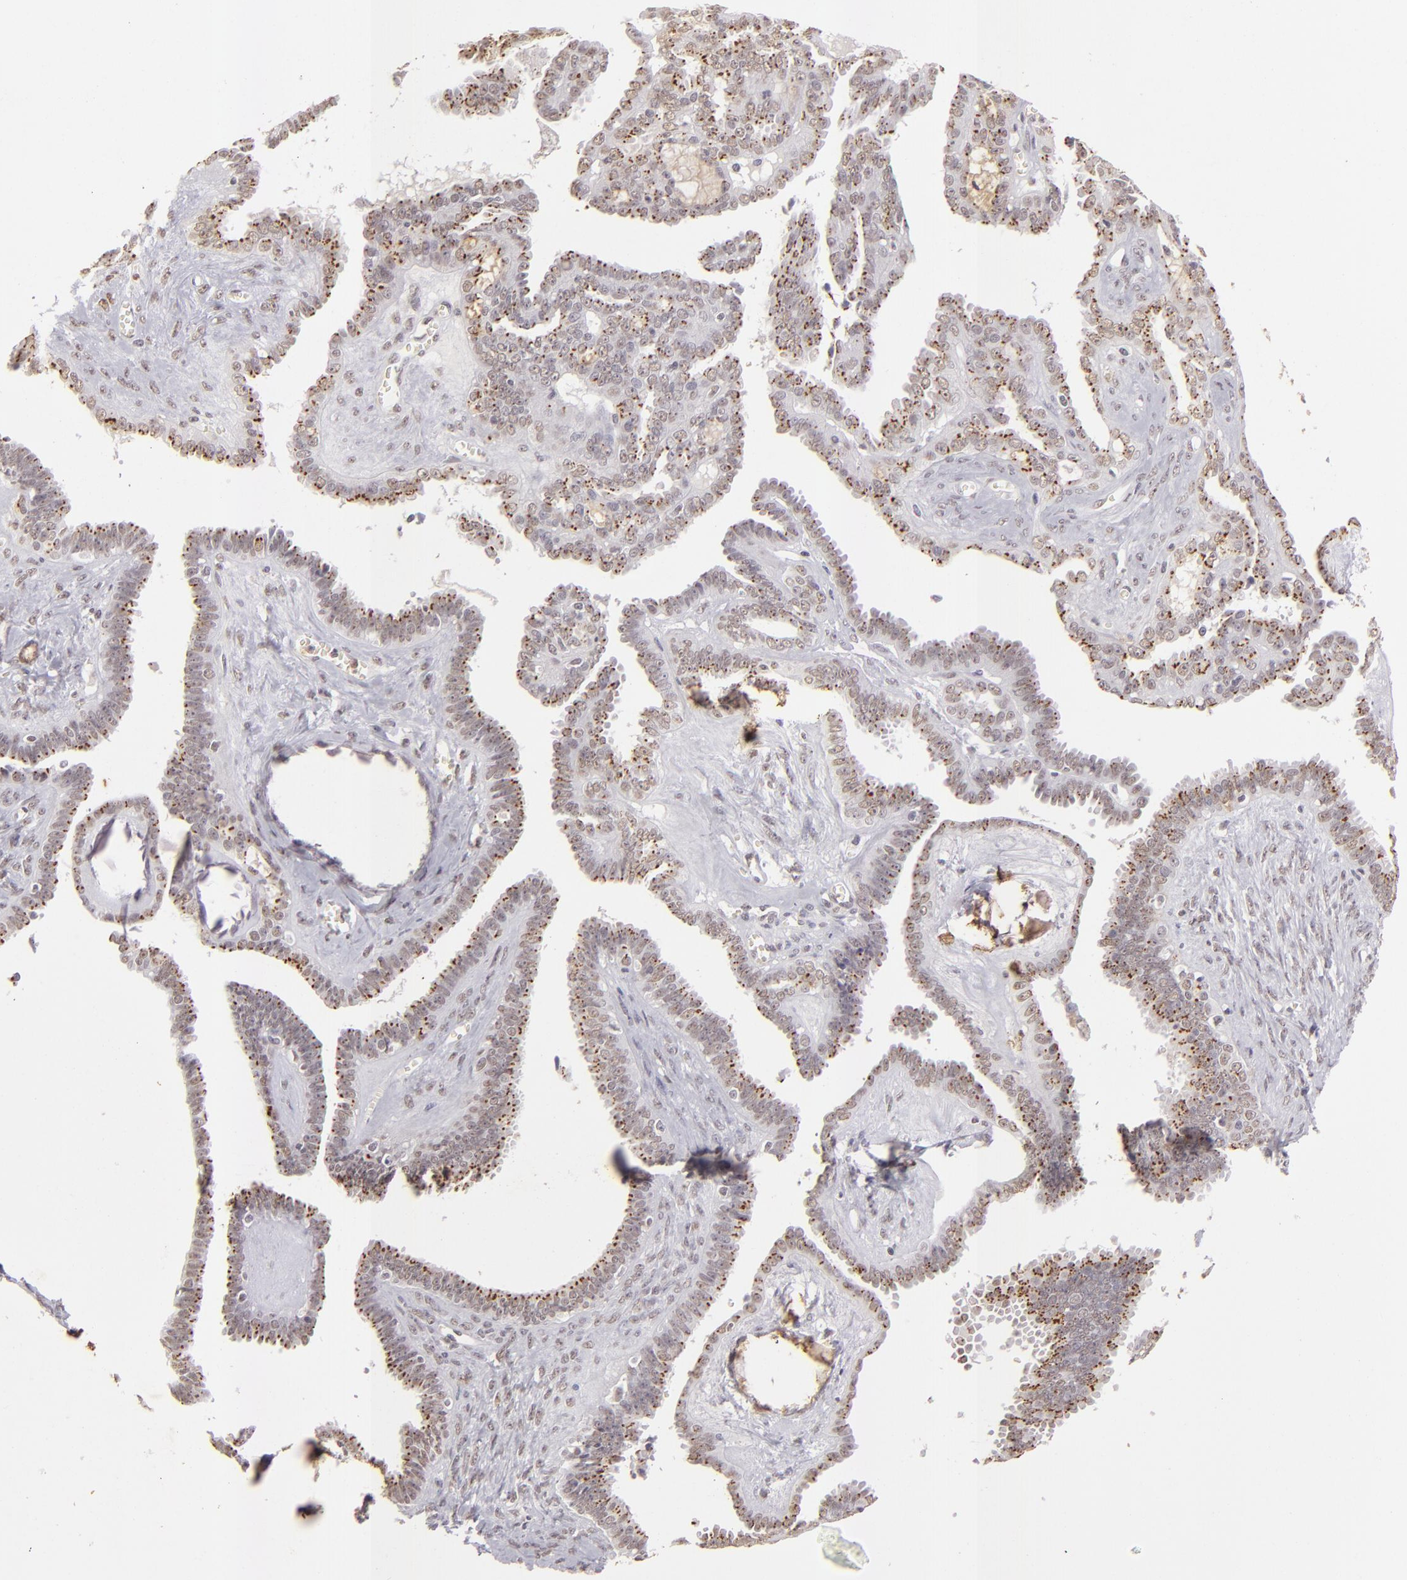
{"staining": {"intensity": "weak", "quantity": ">75%", "location": "cytoplasmic/membranous,nuclear"}, "tissue": "ovarian cancer", "cell_type": "Tumor cells", "image_type": "cancer", "snomed": [{"axis": "morphology", "description": "Cystadenocarcinoma, serous, NOS"}, {"axis": "topography", "description": "Ovary"}], "caption": "IHC micrograph of ovarian serous cystadenocarcinoma stained for a protein (brown), which reveals low levels of weak cytoplasmic/membranous and nuclear expression in about >75% of tumor cells.", "gene": "CBX3", "patient": {"sex": "female", "age": 71}}